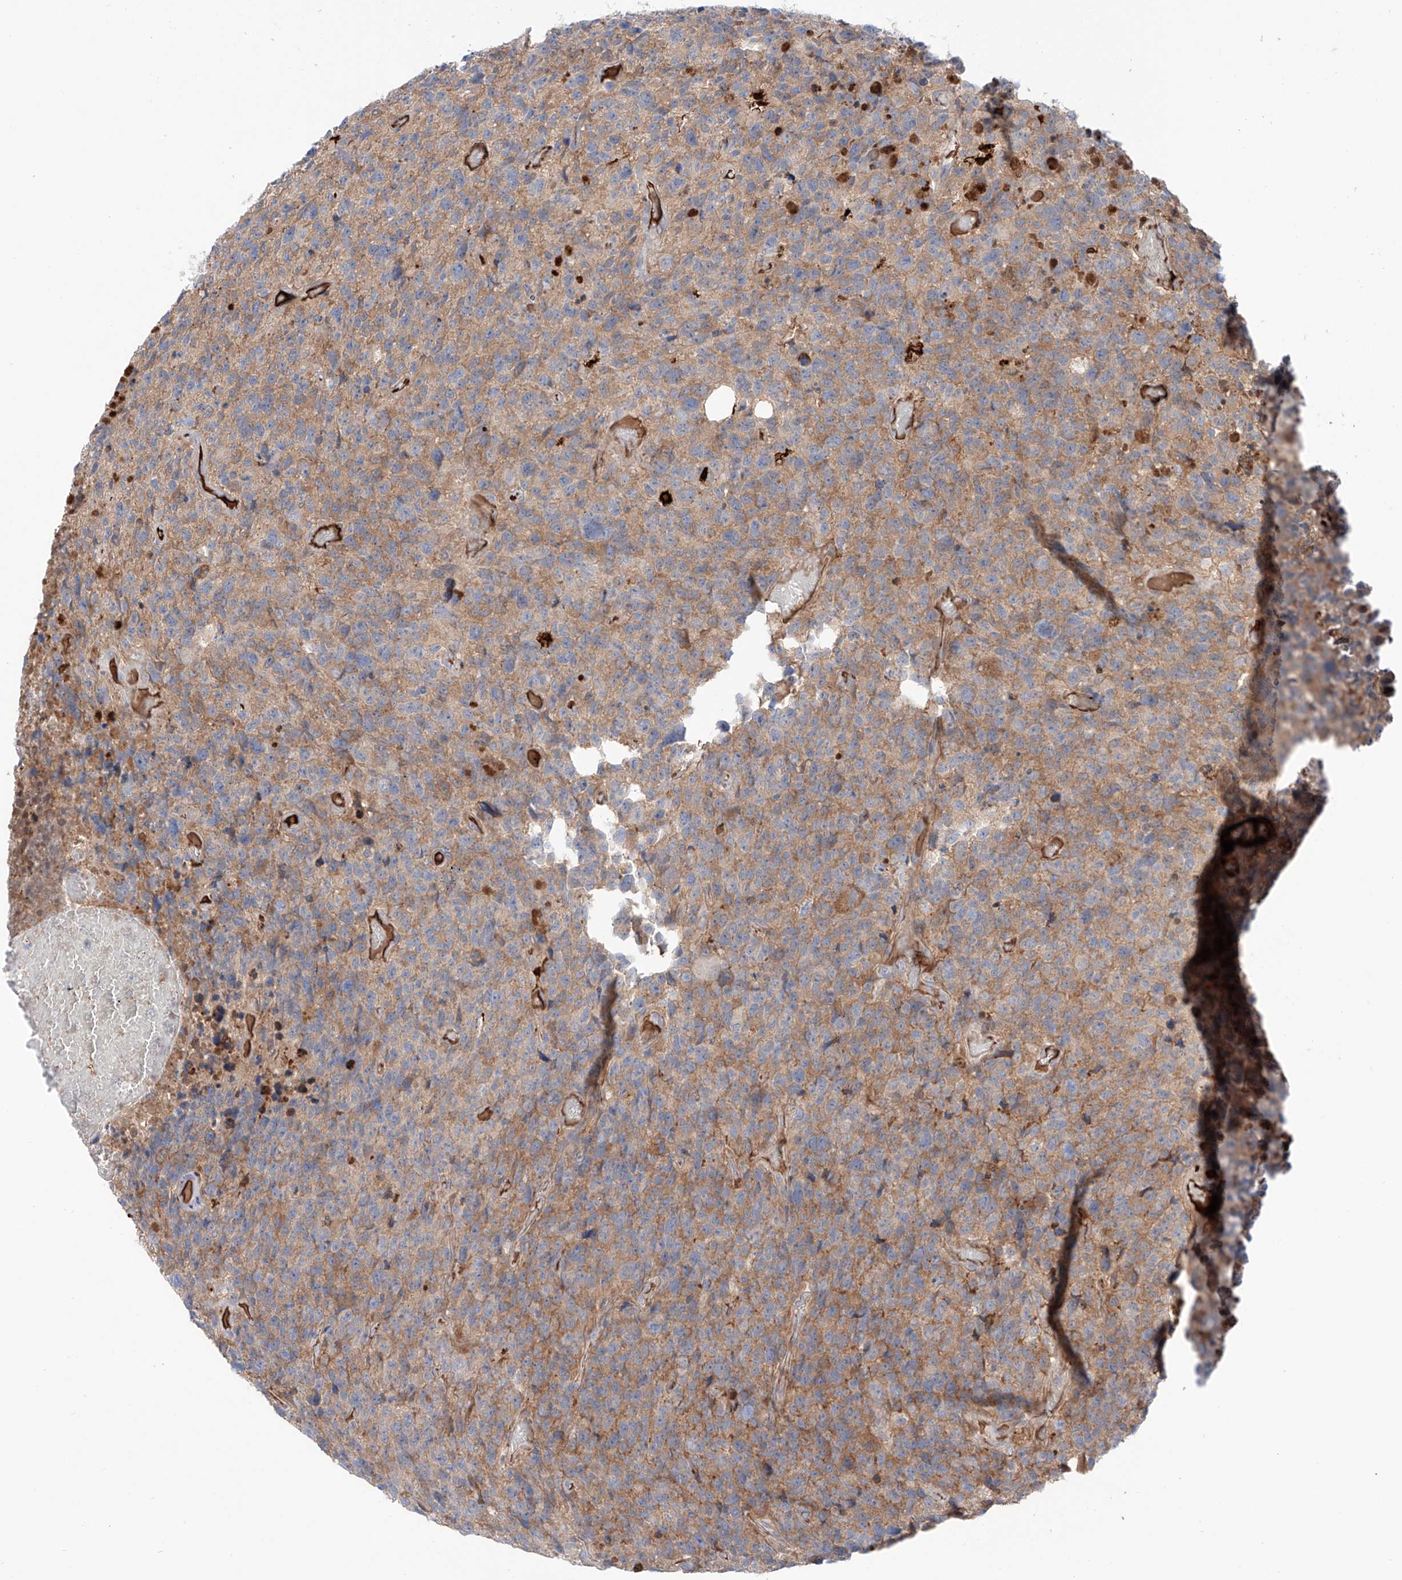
{"staining": {"intensity": "moderate", "quantity": ">75%", "location": "cytoplasmic/membranous"}, "tissue": "glioma", "cell_type": "Tumor cells", "image_type": "cancer", "snomed": [{"axis": "morphology", "description": "Glioma, malignant, High grade"}, {"axis": "topography", "description": "Brain"}], "caption": "A histopathology image of human malignant glioma (high-grade) stained for a protein shows moderate cytoplasmic/membranous brown staining in tumor cells.", "gene": "PGGT1B", "patient": {"sex": "male", "age": 69}}